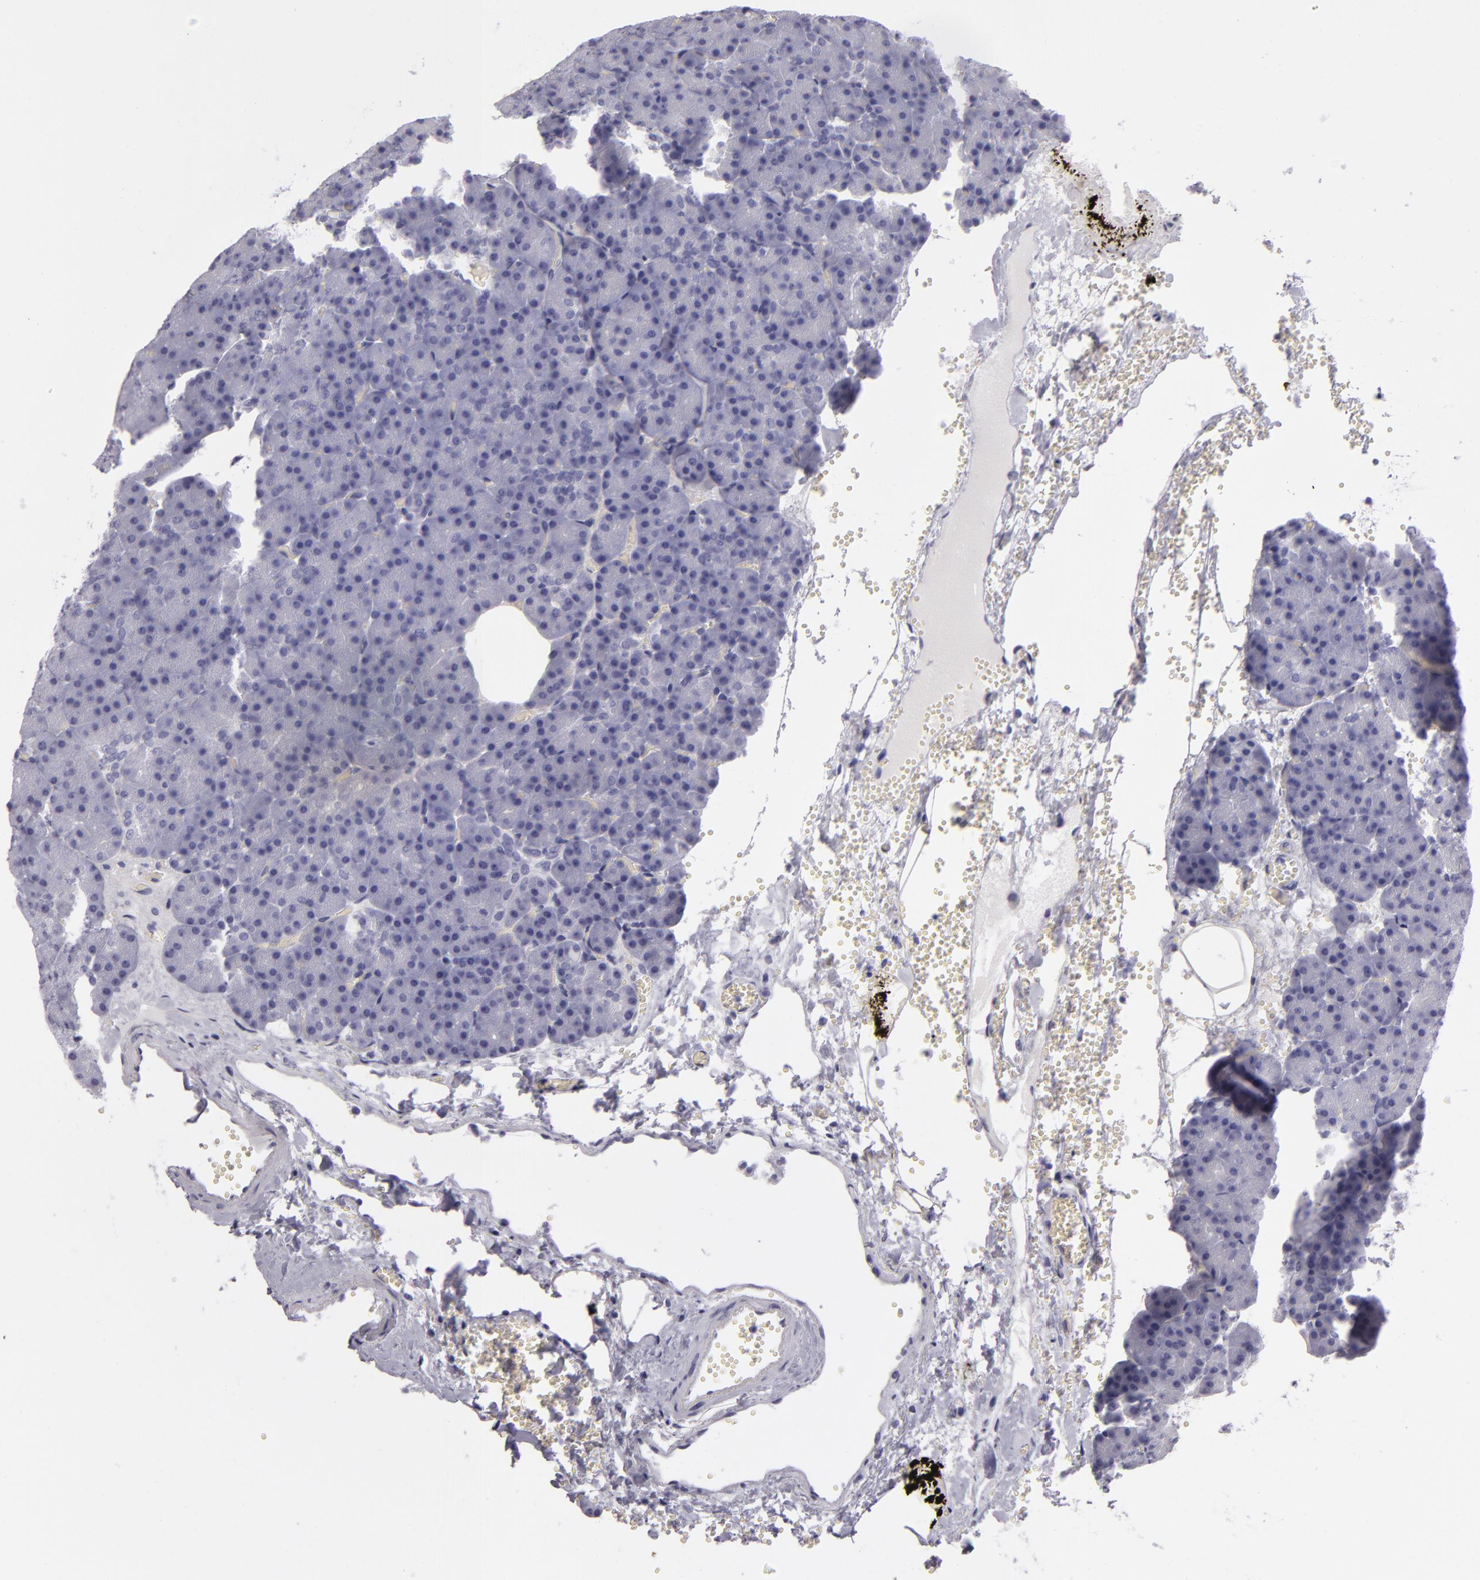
{"staining": {"intensity": "negative", "quantity": "none", "location": "none"}, "tissue": "pancreas", "cell_type": "Exocrine glandular cells", "image_type": "normal", "snomed": [{"axis": "morphology", "description": "Normal tissue, NOS"}, {"axis": "topography", "description": "Pancreas"}], "caption": "High magnification brightfield microscopy of normal pancreas stained with DAB (3,3'-diaminobenzidine) (brown) and counterstained with hematoxylin (blue): exocrine glandular cells show no significant staining. (DAB (3,3'-diaminobenzidine) IHC visualized using brightfield microscopy, high magnification).", "gene": "EGFL6", "patient": {"sex": "female", "age": 35}}